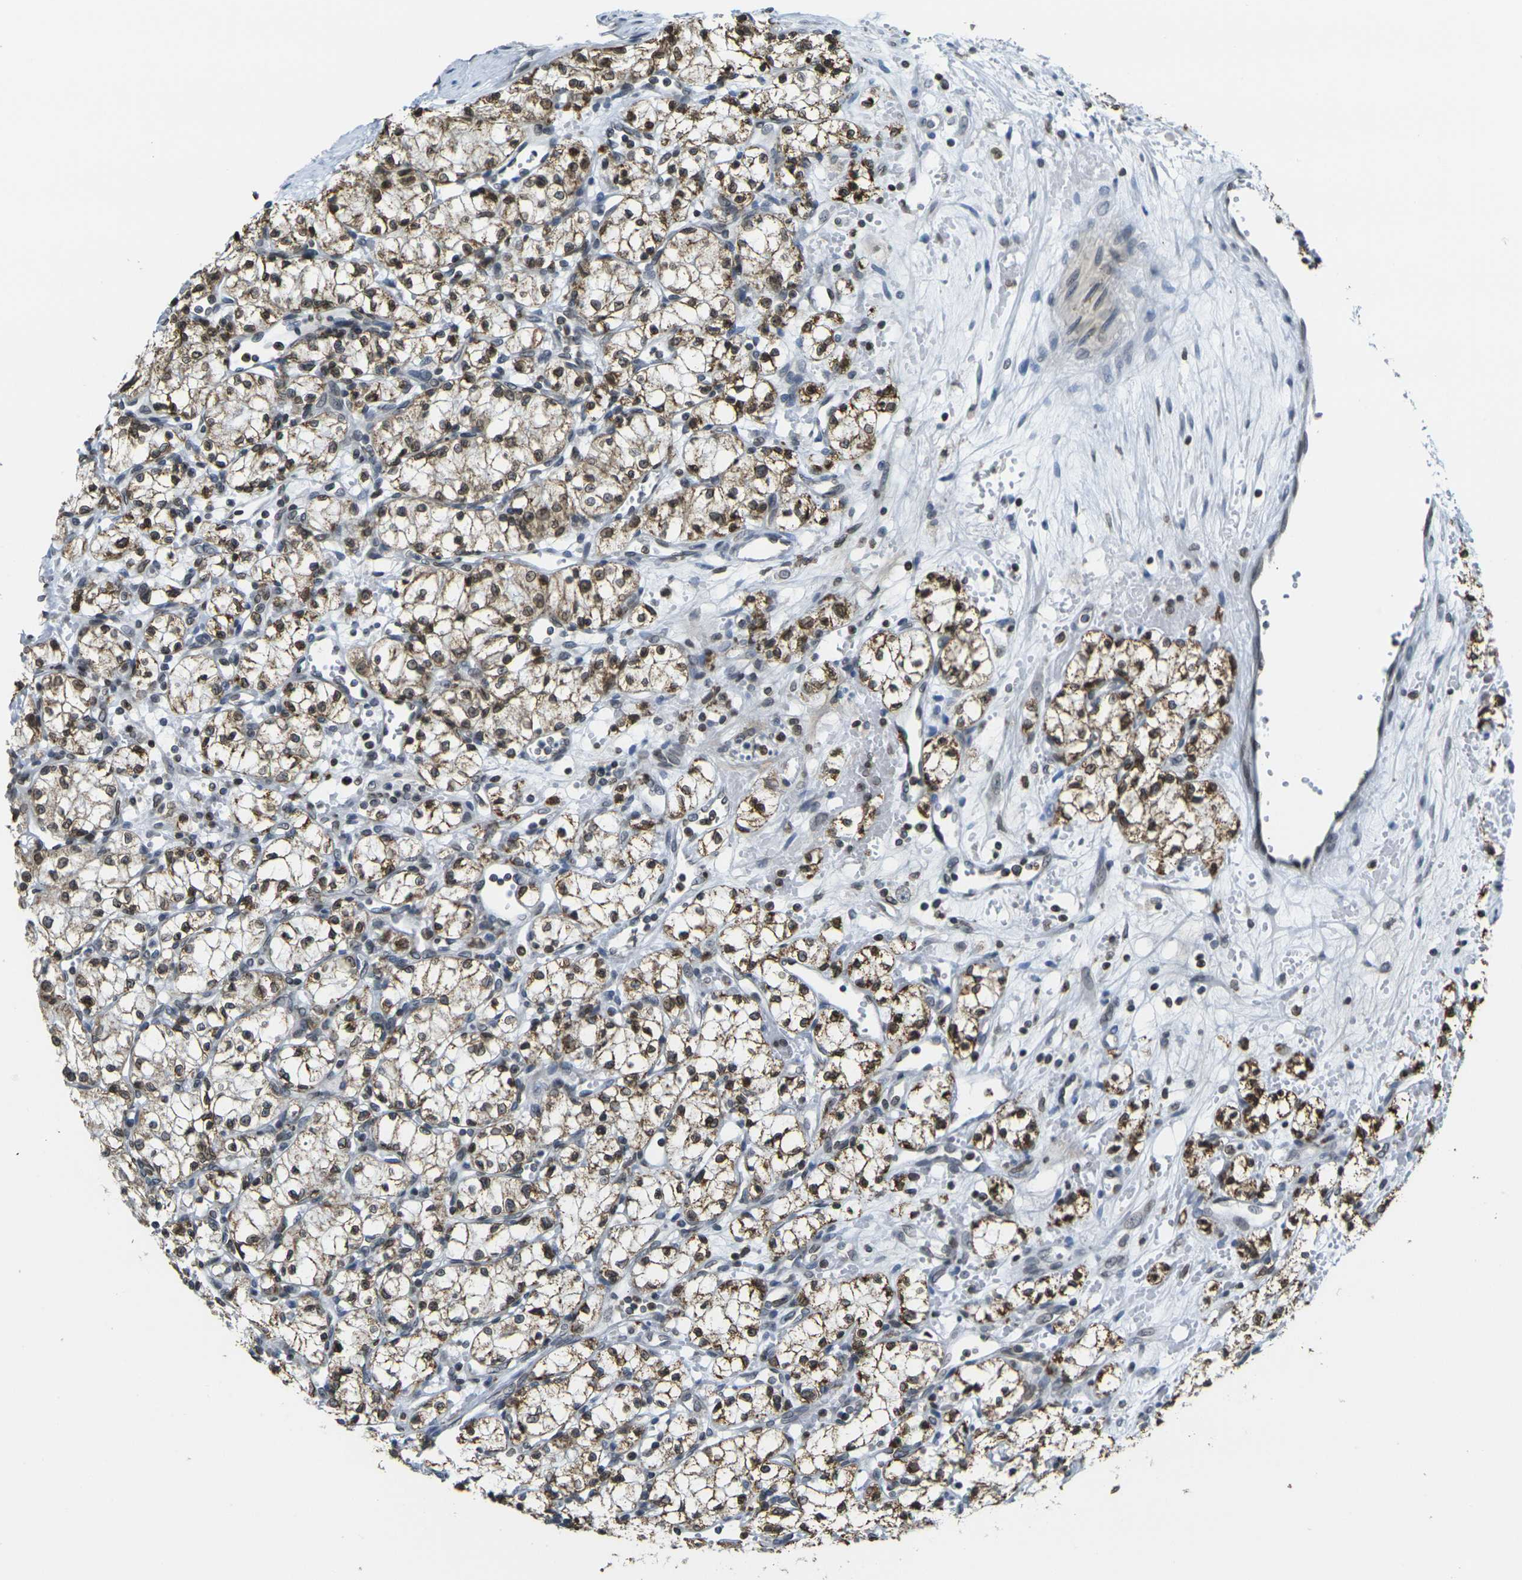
{"staining": {"intensity": "moderate", "quantity": ">75%", "location": "cytoplasmic/membranous,nuclear"}, "tissue": "renal cancer", "cell_type": "Tumor cells", "image_type": "cancer", "snomed": [{"axis": "morphology", "description": "Normal tissue, NOS"}, {"axis": "morphology", "description": "Adenocarcinoma, NOS"}, {"axis": "topography", "description": "Kidney"}], "caption": "Renal cancer (adenocarcinoma) was stained to show a protein in brown. There is medium levels of moderate cytoplasmic/membranous and nuclear expression in about >75% of tumor cells.", "gene": "BRDT", "patient": {"sex": "male", "age": 59}}